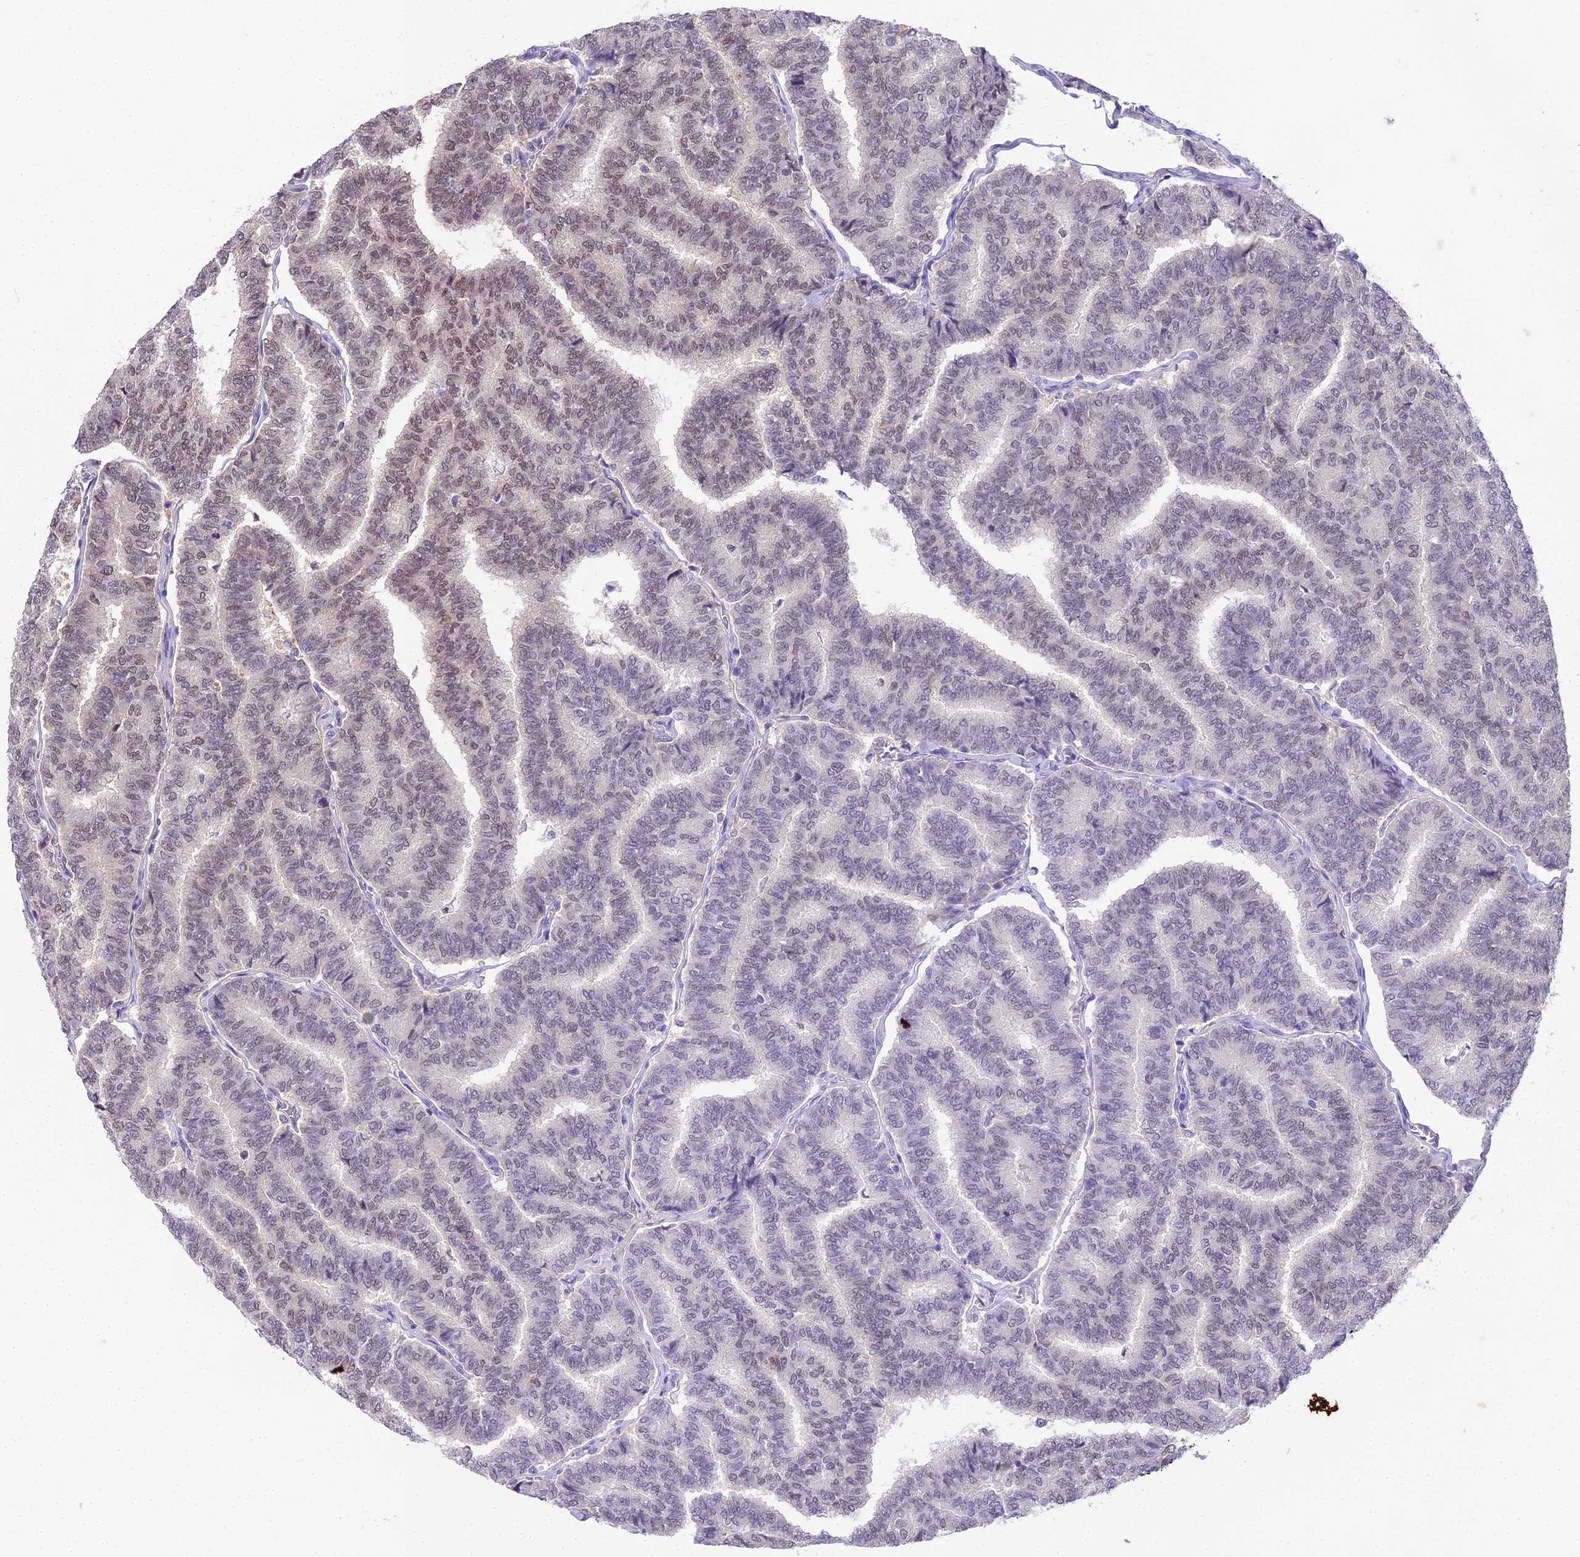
{"staining": {"intensity": "moderate", "quantity": "25%-75%", "location": "nuclear"}, "tissue": "thyroid cancer", "cell_type": "Tumor cells", "image_type": "cancer", "snomed": [{"axis": "morphology", "description": "Papillary adenocarcinoma, NOS"}, {"axis": "topography", "description": "Thyroid gland"}], "caption": "Immunohistochemistry (IHC) staining of thyroid cancer (papillary adenocarcinoma), which demonstrates medium levels of moderate nuclear staining in approximately 25%-75% of tumor cells indicating moderate nuclear protein positivity. The staining was performed using DAB (3,3'-diaminobenzidine) (brown) for protein detection and nuclei were counterstained in hematoxylin (blue).", "gene": "MAT2A", "patient": {"sex": "female", "age": 35}}